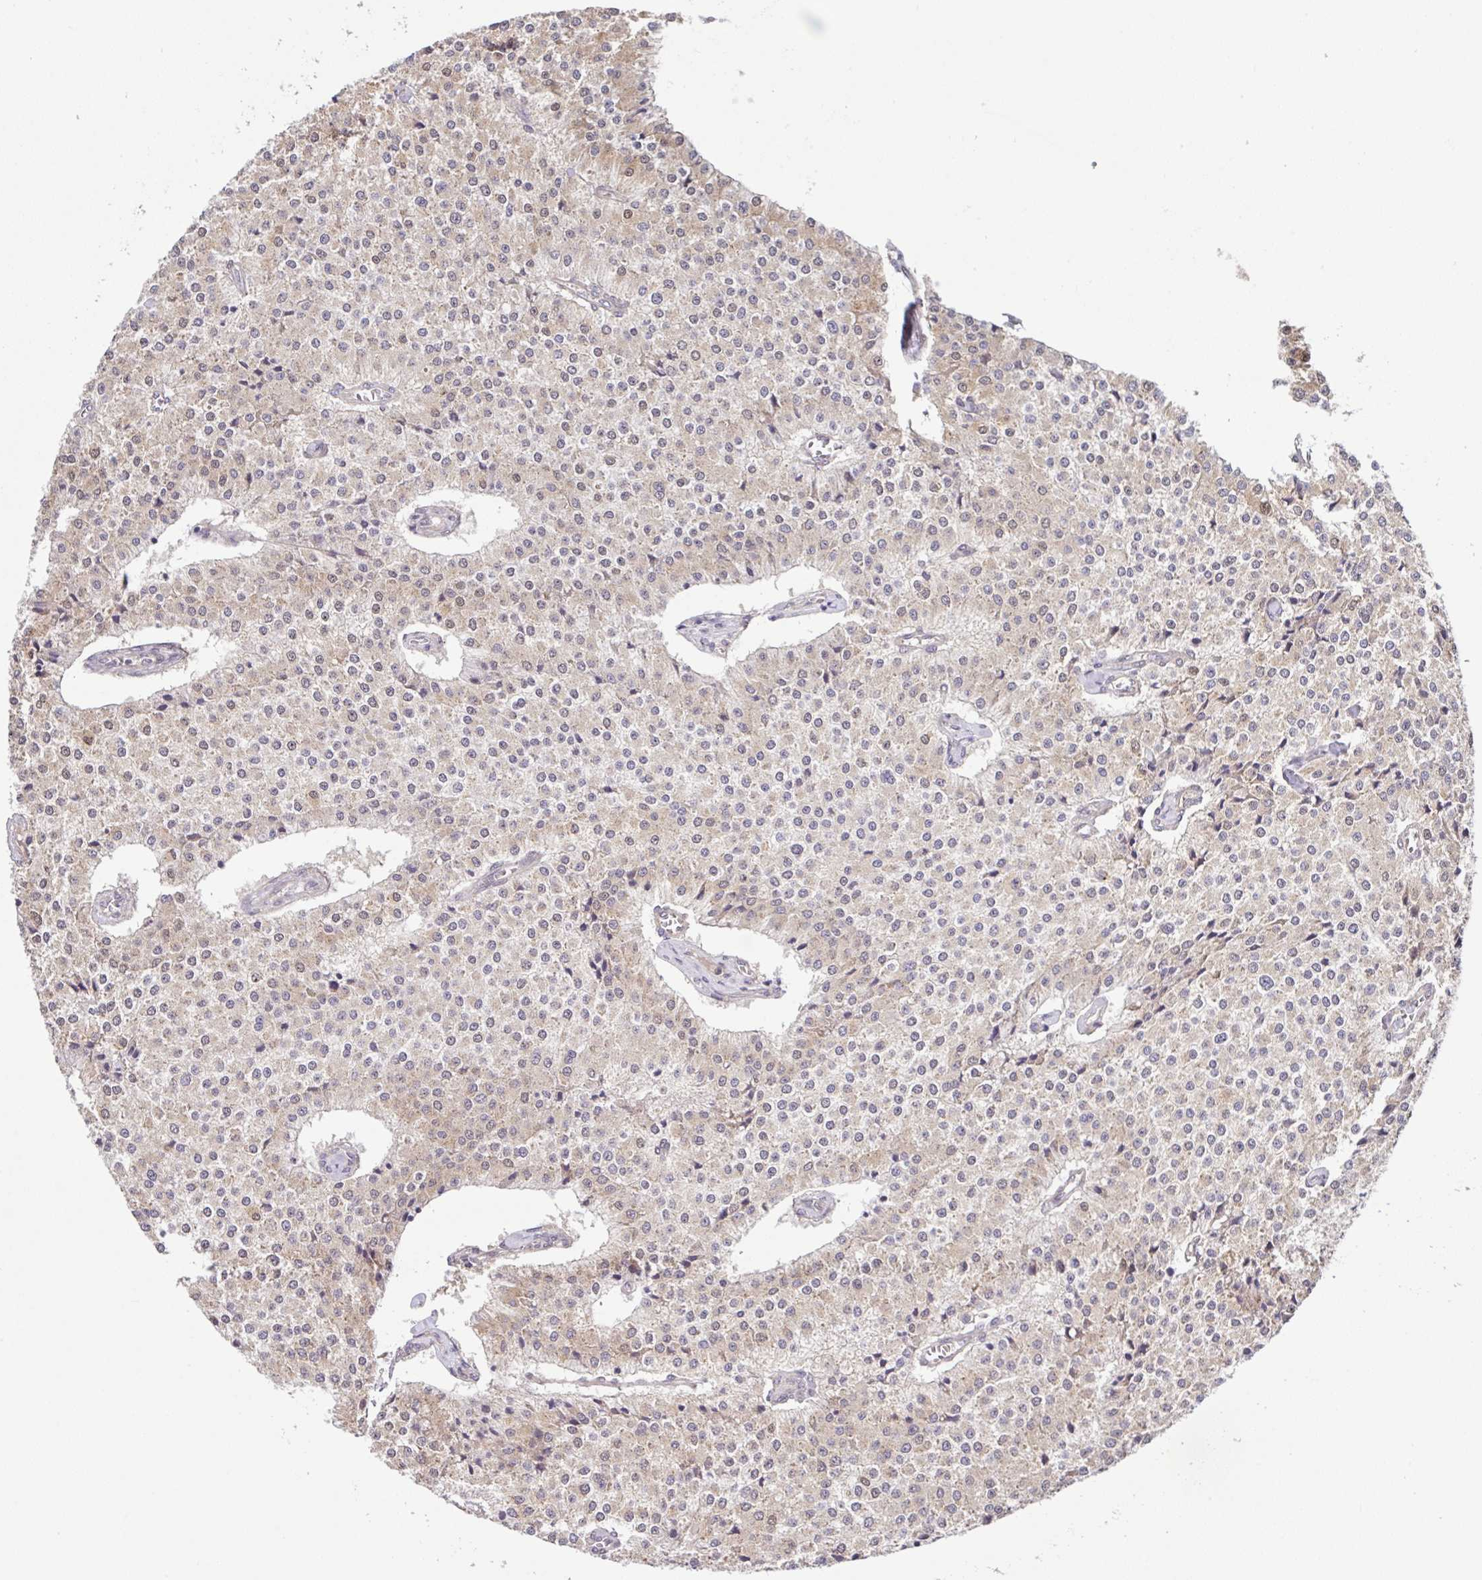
{"staining": {"intensity": "weak", "quantity": "<25%", "location": "cytoplasmic/membranous"}, "tissue": "carcinoid", "cell_type": "Tumor cells", "image_type": "cancer", "snomed": [{"axis": "morphology", "description": "Carcinoid, malignant, NOS"}, {"axis": "topography", "description": "Colon"}], "caption": "Immunohistochemistry image of neoplastic tissue: carcinoid stained with DAB shows no significant protein expression in tumor cells. (DAB (3,3'-diaminobenzidine) immunohistochemistry with hematoxylin counter stain).", "gene": "UBE4A", "patient": {"sex": "female", "age": 52}}